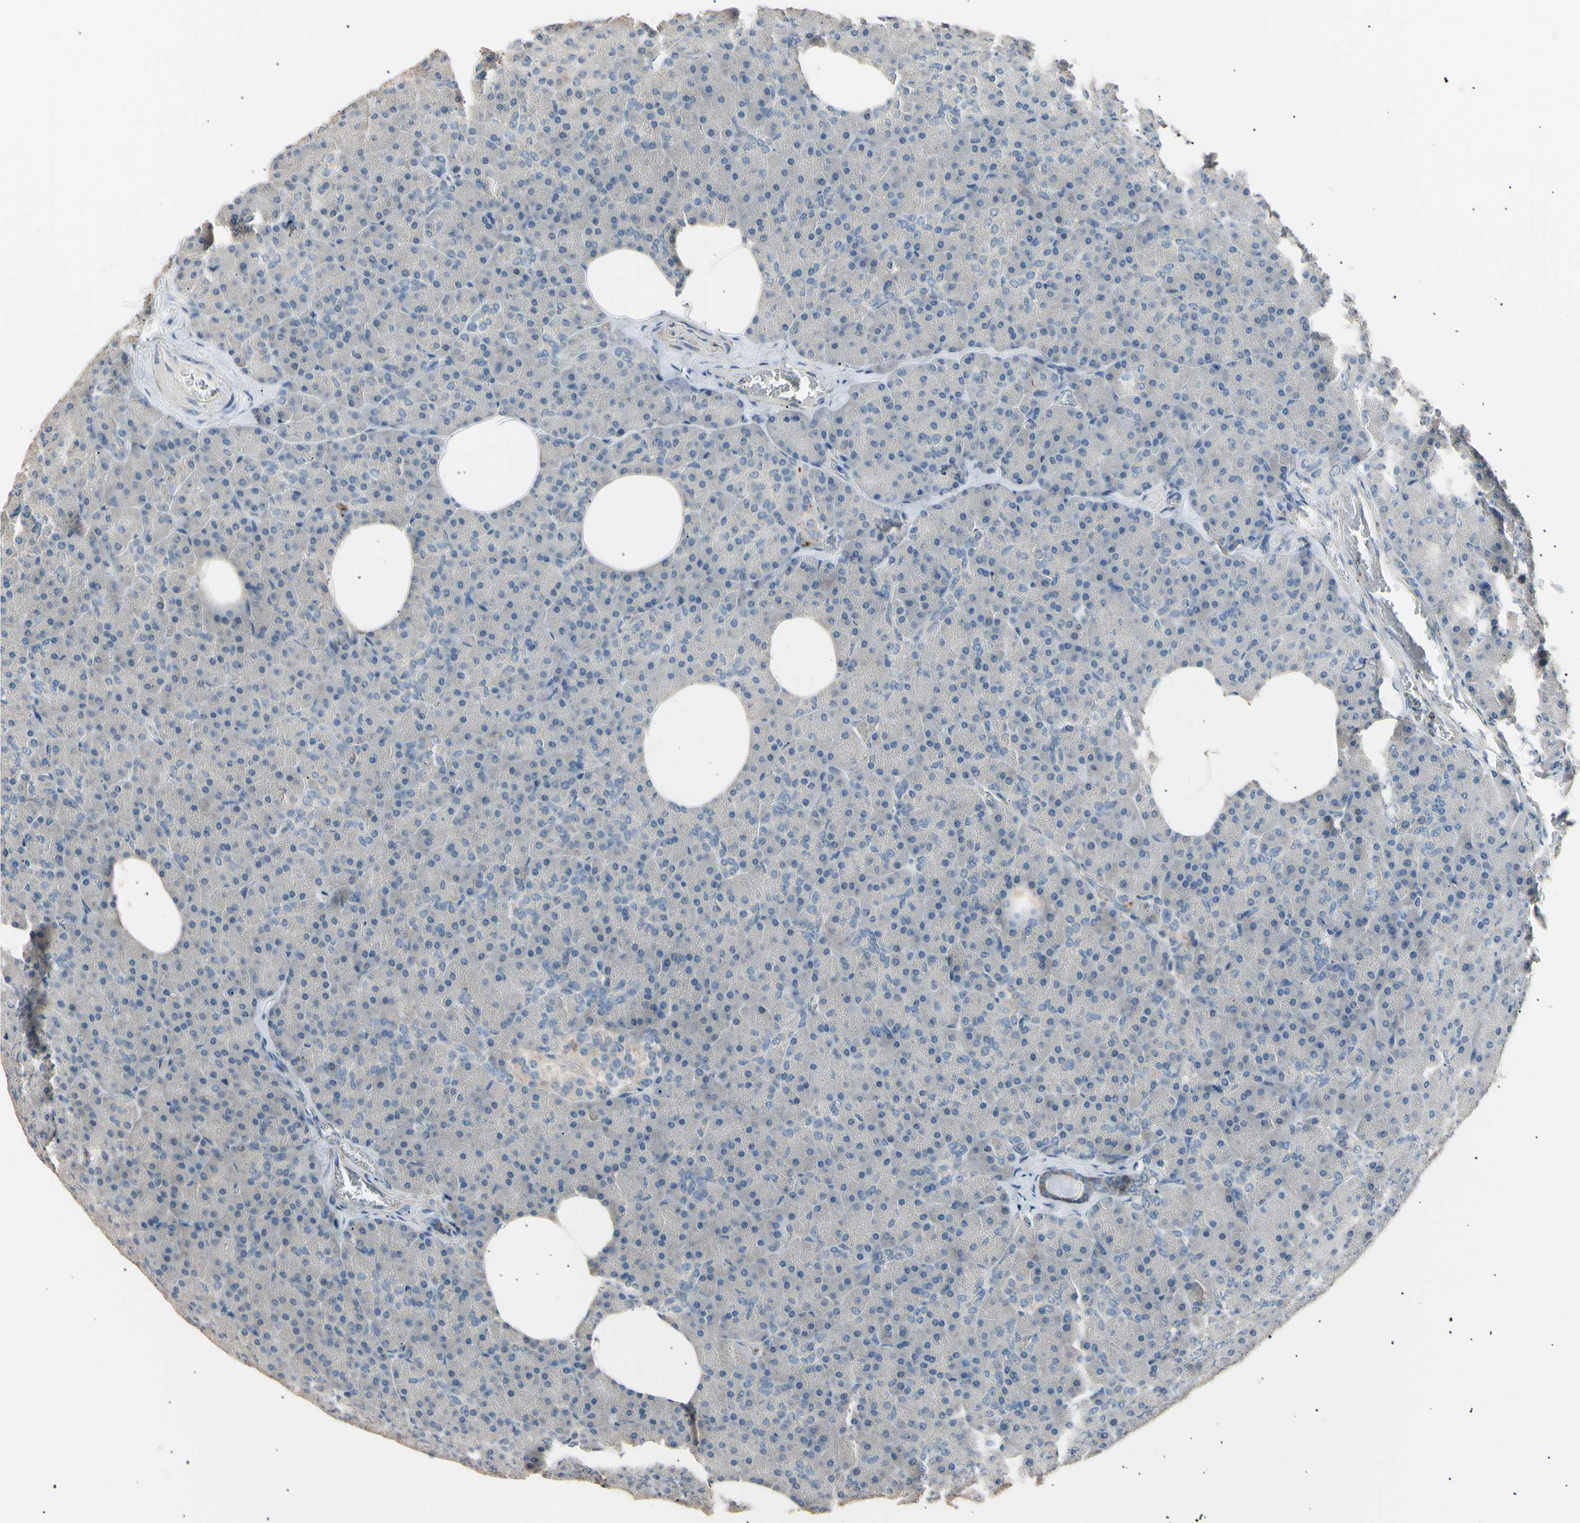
{"staining": {"intensity": "negative", "quantity": "none", "location": "none"}, "tissue": "pancreas", "cell_type": "Exocrine glandular cells", "image_type": "normal", "snomed": [{"axis": "morphology", "description": "Normal tissue, NOS"}, {"axis": "topography", "description": "Pancreas"}], "caption": "The histopathology image shows no staining of exocrine glandular cells in benign pancreas. (Immunohistochemistry (ihc), brightfield microscopy, high magnification).", "gene": "LDLR", "patient": {"sex": "female", "age": 35}}